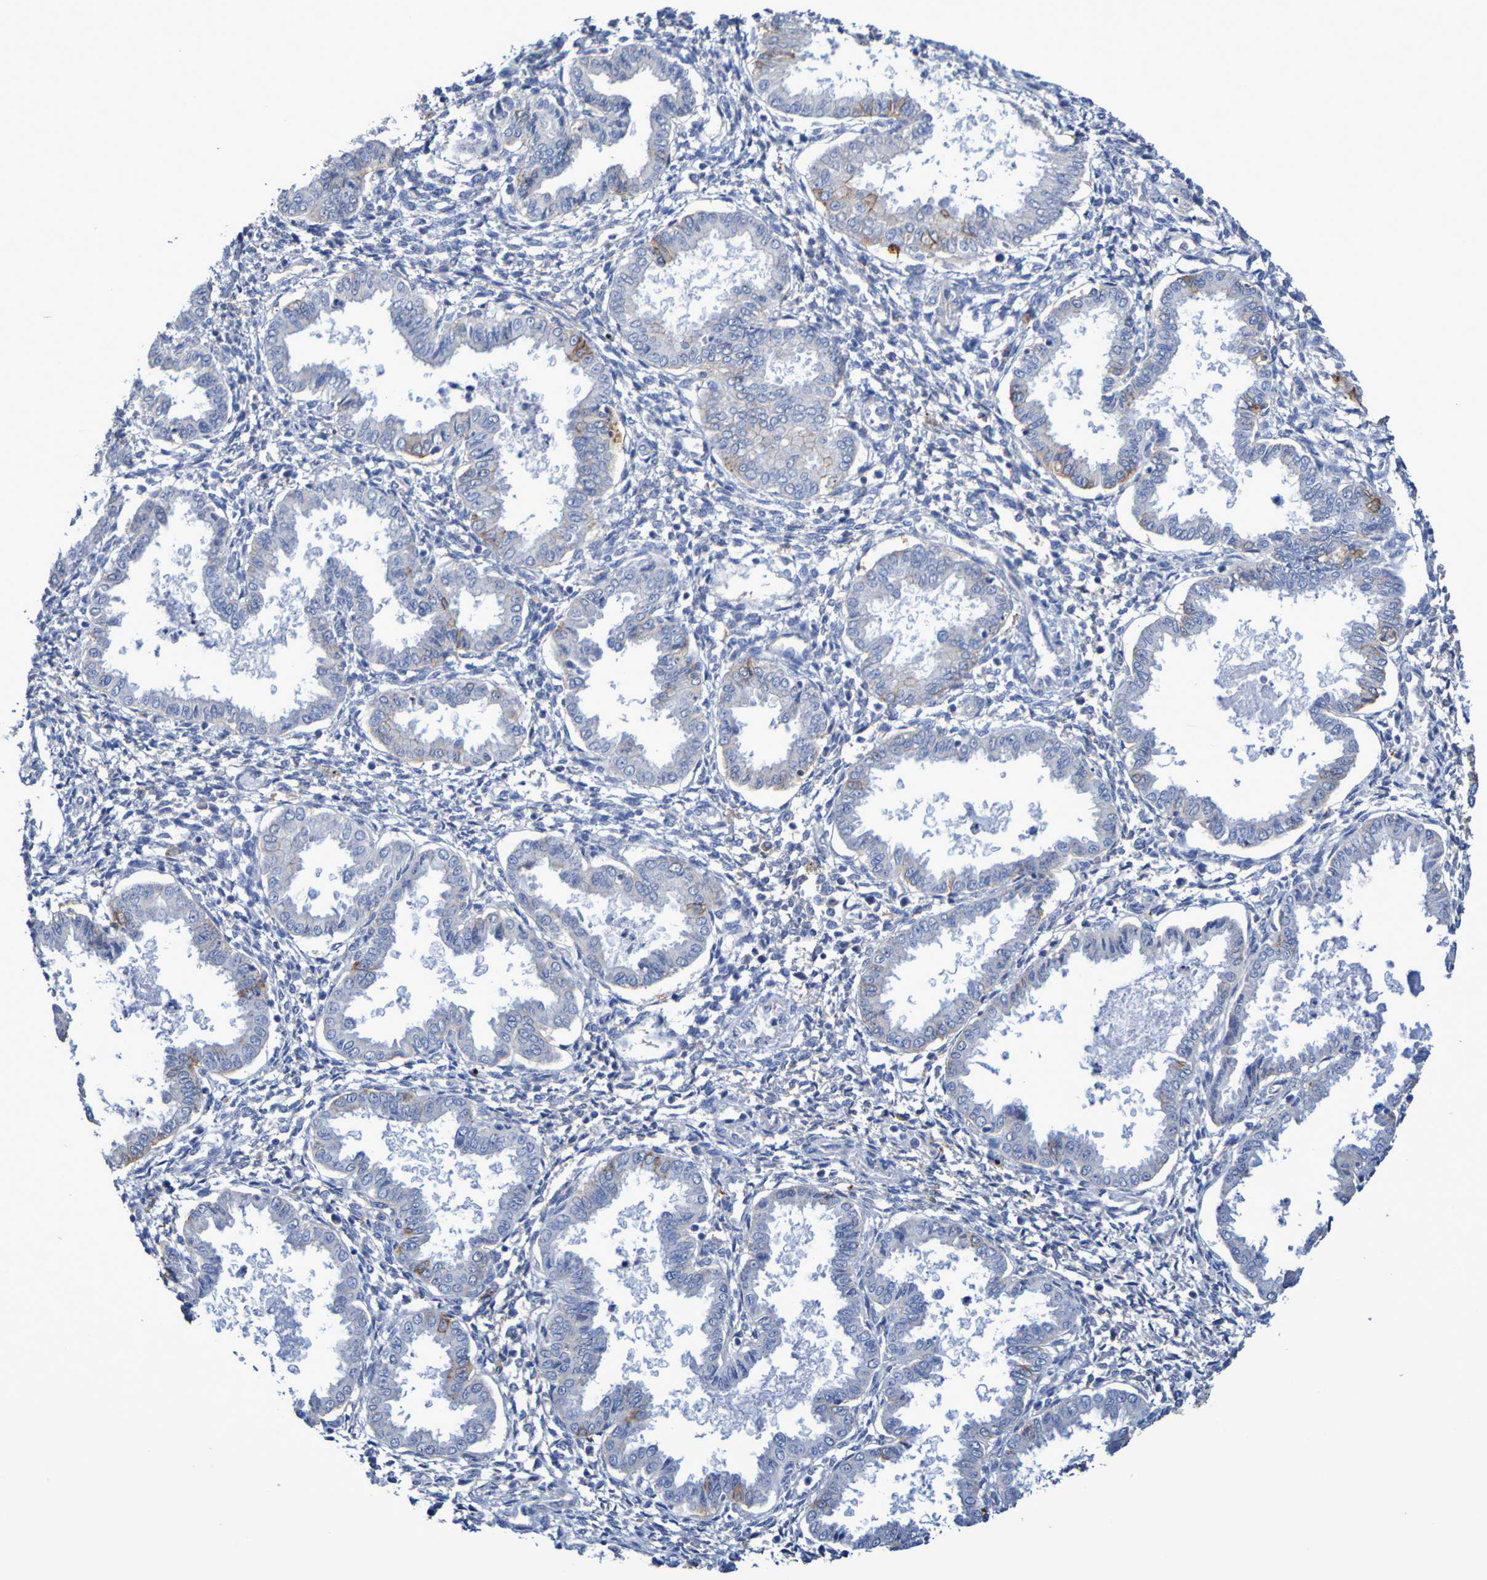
{"staining": {"intensity": "negative", "quantity": "none", "location": "none"}, "tissue": "endometrium", "cell_type": "Cells in endometrial stroma", "image_type": "normal", "snomed": [{"axis": "morphology", "description": "Normal tissue, NOS"}, {"axis": "topography", "description": "Endometrium"}], "caption": "Immunohistochemistry image of normal endometrium: endometrium stained with DAB (3,3'-diaminobenzidine) demonstrates no significant protein staining in cells in endometrial stroma.", "gene": "SLC3A2", "patient": {"sex": "female", "age": 33}}